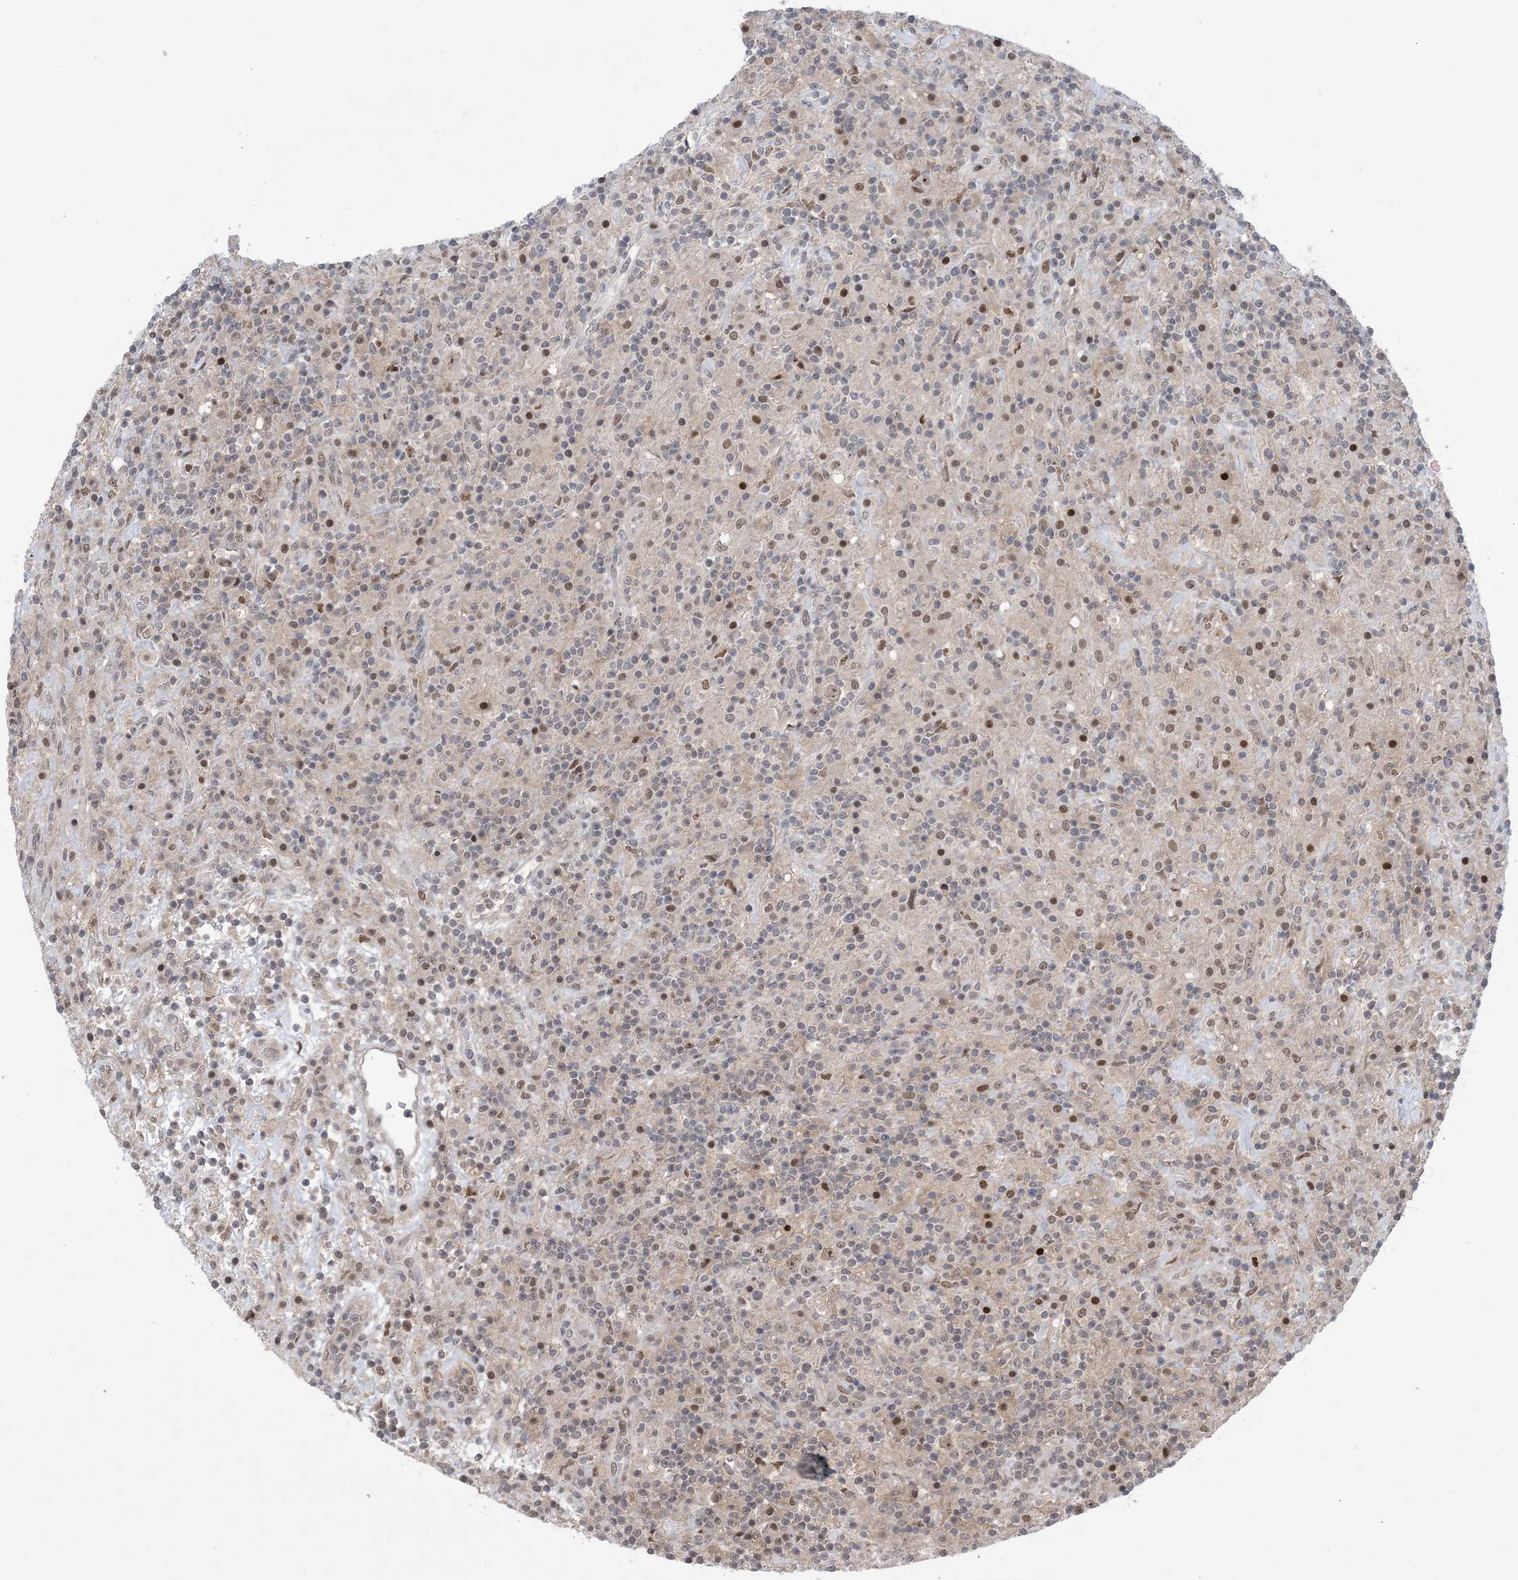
{"staining": {"intensity": "weak", "quantity": "25%-75%", "location": "nuclear"}, "tissue": "lymphoma", "cell_type": "Tumor cells", "image_type": "cancer", "snomed": [{"axis": "morphology", "description": "Hodgkin's disease, NOS"}, {"axis": "topography", "description": "Lymph node"}], "caption": "Immunohistochemistry micrograph of human Hodgkin's disease stained for a protein (brown), which exhibits low levels of weak nuclear expression in about 25%-75% of tumor cells.", "gene": "ZNF710", "patient": {"sex": "male", "age": 70}}